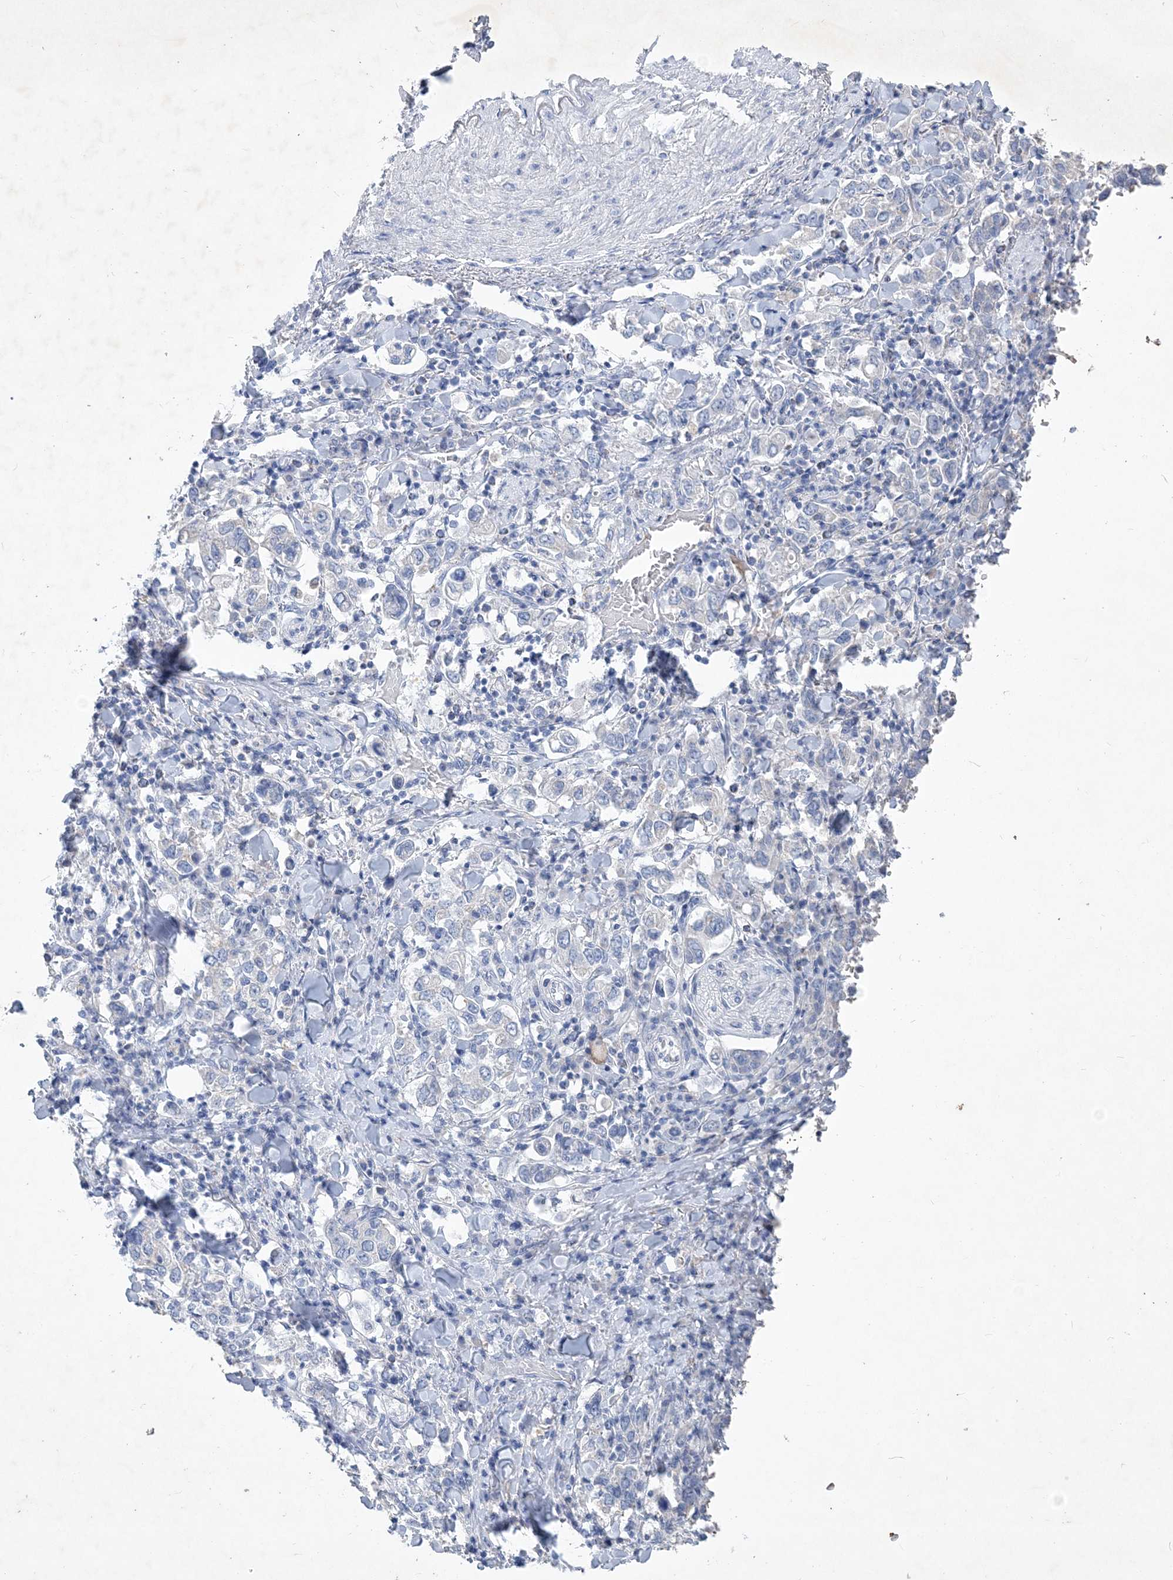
{"staining": {"intensity": "negative", "quantity": "none", "location": "none"}, "tissue": "stomach cancer", "cell_type": "Tumor cells", "image_type": "cancer", "snomed": [{"axis": "morphology", "description": "Adenocarcinoma, NOS"}, {"axis": "topography", "description": "Stomach, upper"}], "caption": "Human stomach cancer stained for a protein using immunohistochemistry (IHC) demonstrates no positivity in tumor cells.", "gene": "COPS8", "patient": {"sex": "male", "age": 62}}